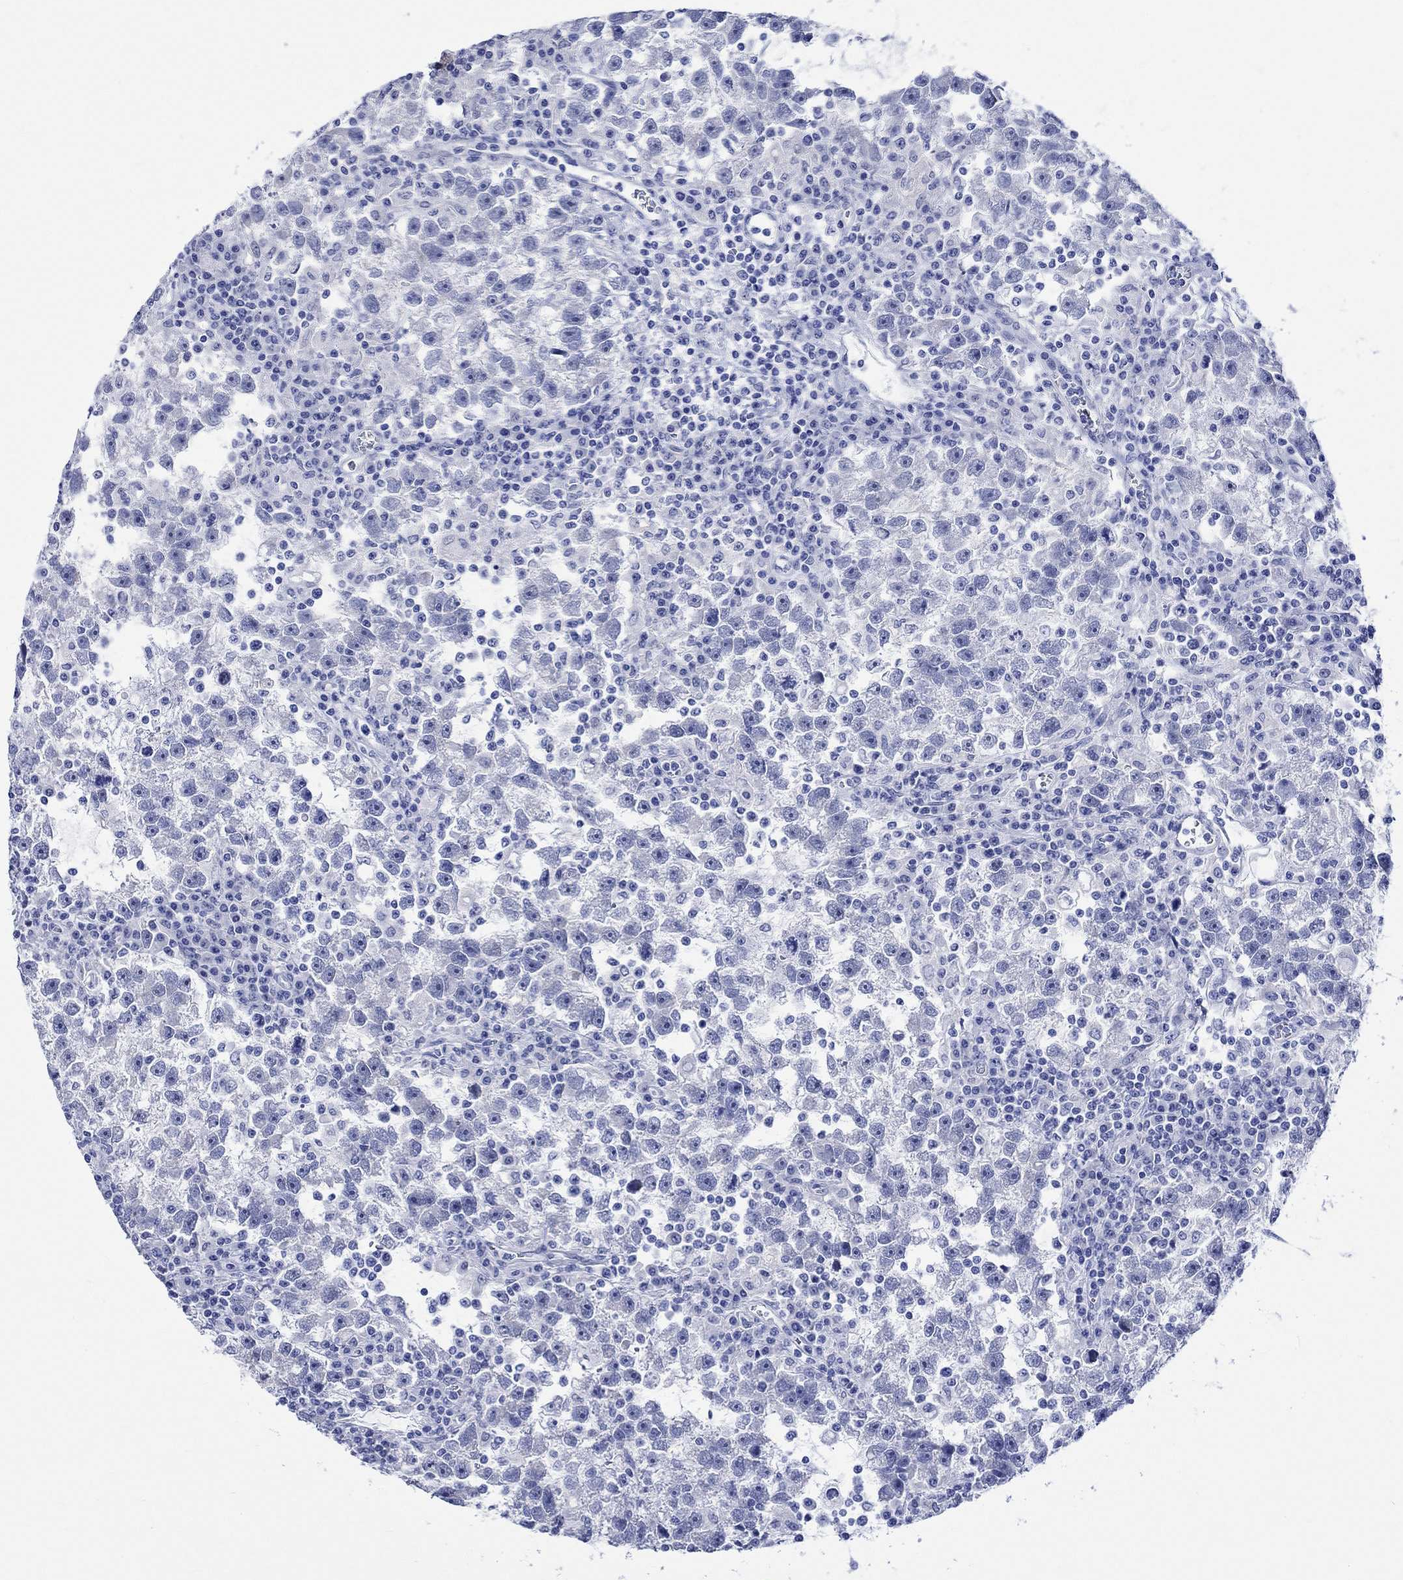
{"staining": {"intensity": "negative", "quantity": "none", "location": "none"}, "tissue": "testis cancer", "cell_type": "Tumor cells", "image_type": "cancer", "snomed": [{"axis": "morphology", "description": "Seminoma, NOS"}, {"axis": "topography", "description": "Testis"}], "caption": "A high-resolution image shows IHC staining of seminoma (testis), which displays no significant staining in tumor cells.", "gene": "HARBI1", "patient": {"sex": "male", "age": 47}}